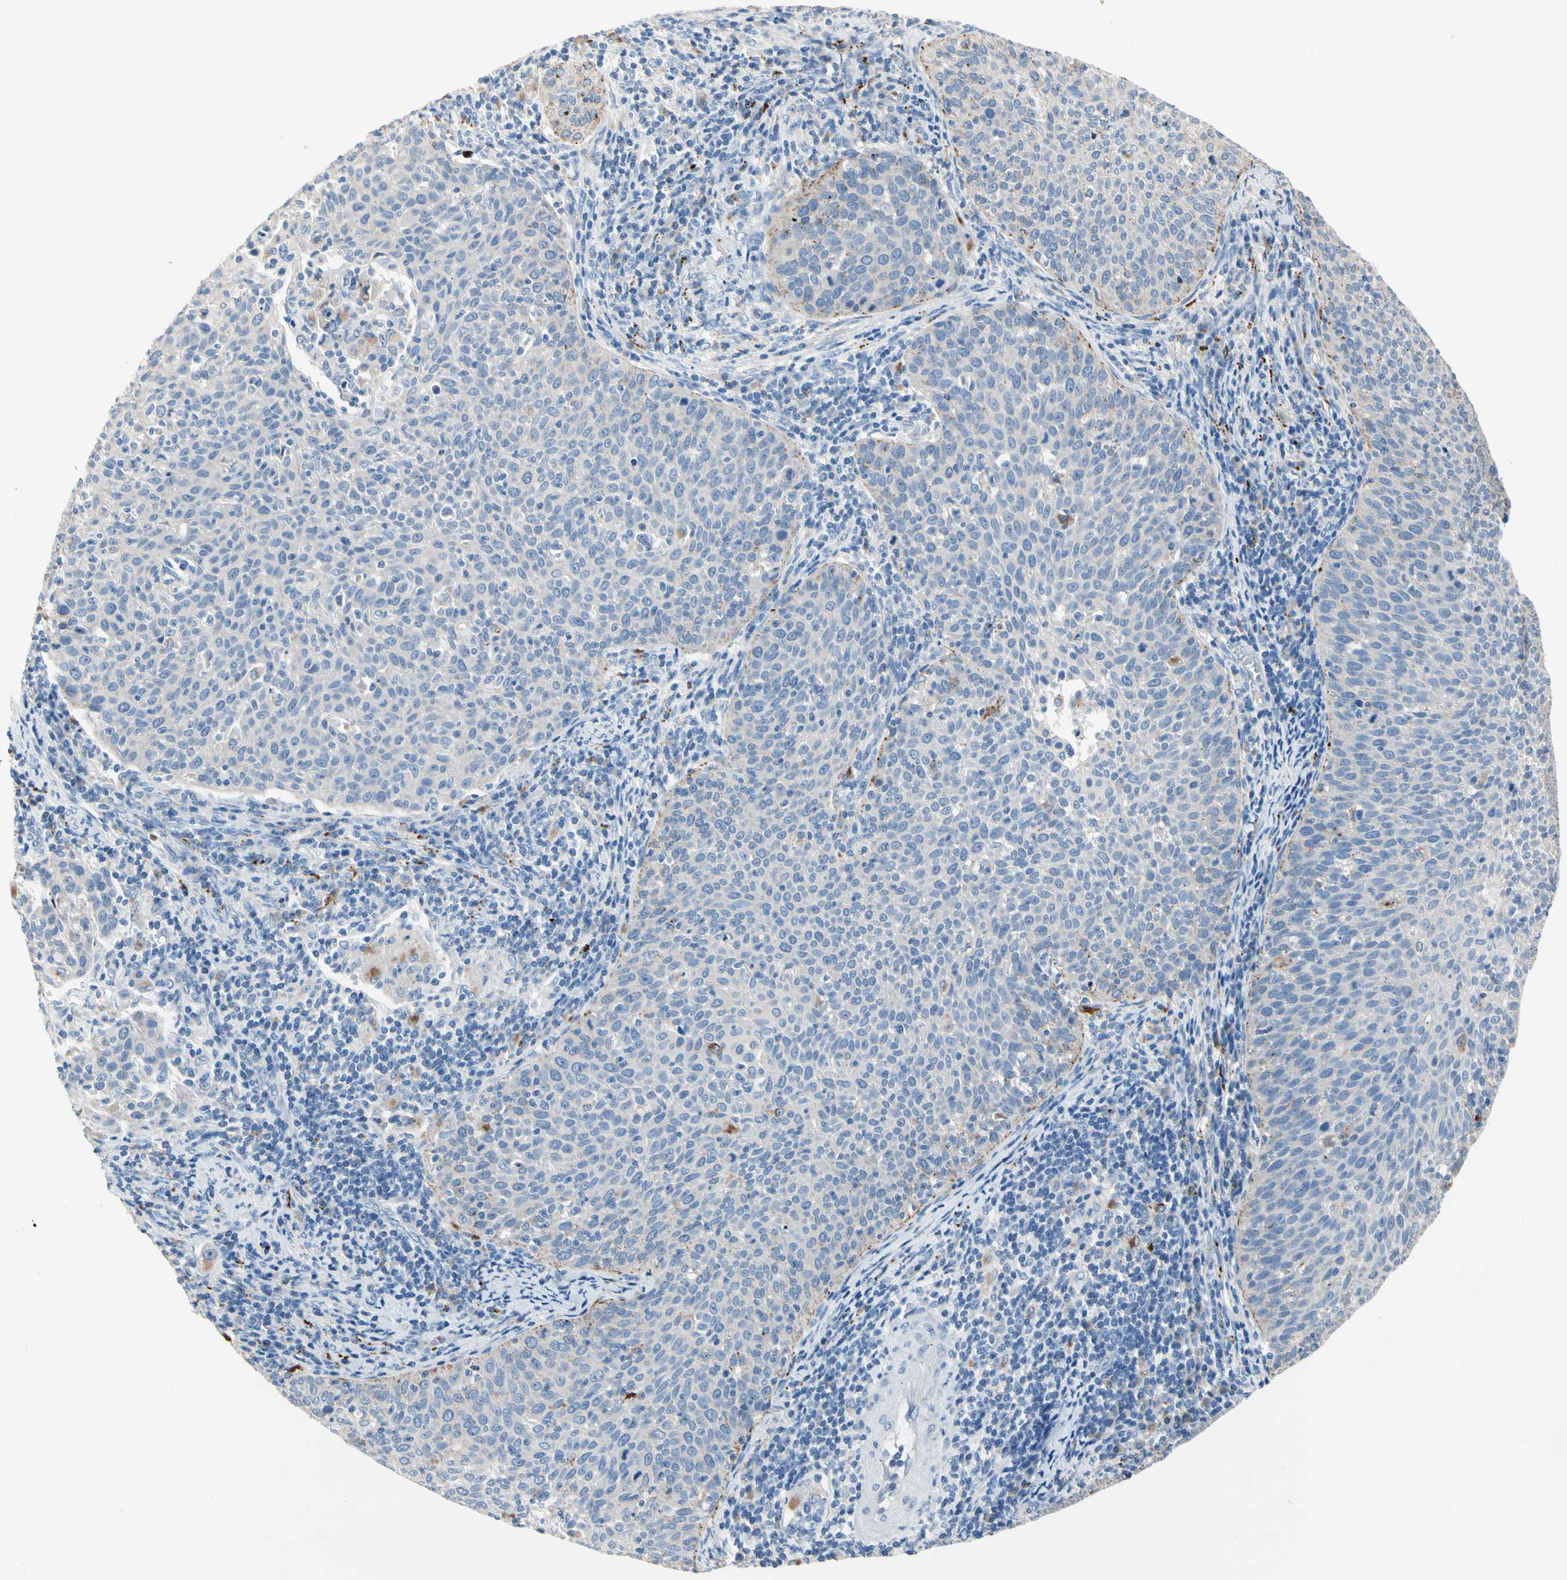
{"staining": {"intensity": "moderate", "quantity": "<25%", "location": "cytoplasmic/membranous"}, "tissue": "cervical cancer", "cell_type": "Tumor cells", "image_type": "cancer", "snomed": [{"axis": "morphology", "description": "Squamous cell carcinoma, NOS"}, {"axis": "topography", "description": "Cervix"}], "caption": "Immunohistochemistry (DAB (3,3'-diaminobenzidine)) staining of cervical cancer exhibits moderate cytoplasmic/membranous protein positivity in approximately <25% of tumor cells.", "gene": "RETSAT", "patient": {"sex": "female", "age": 38}}